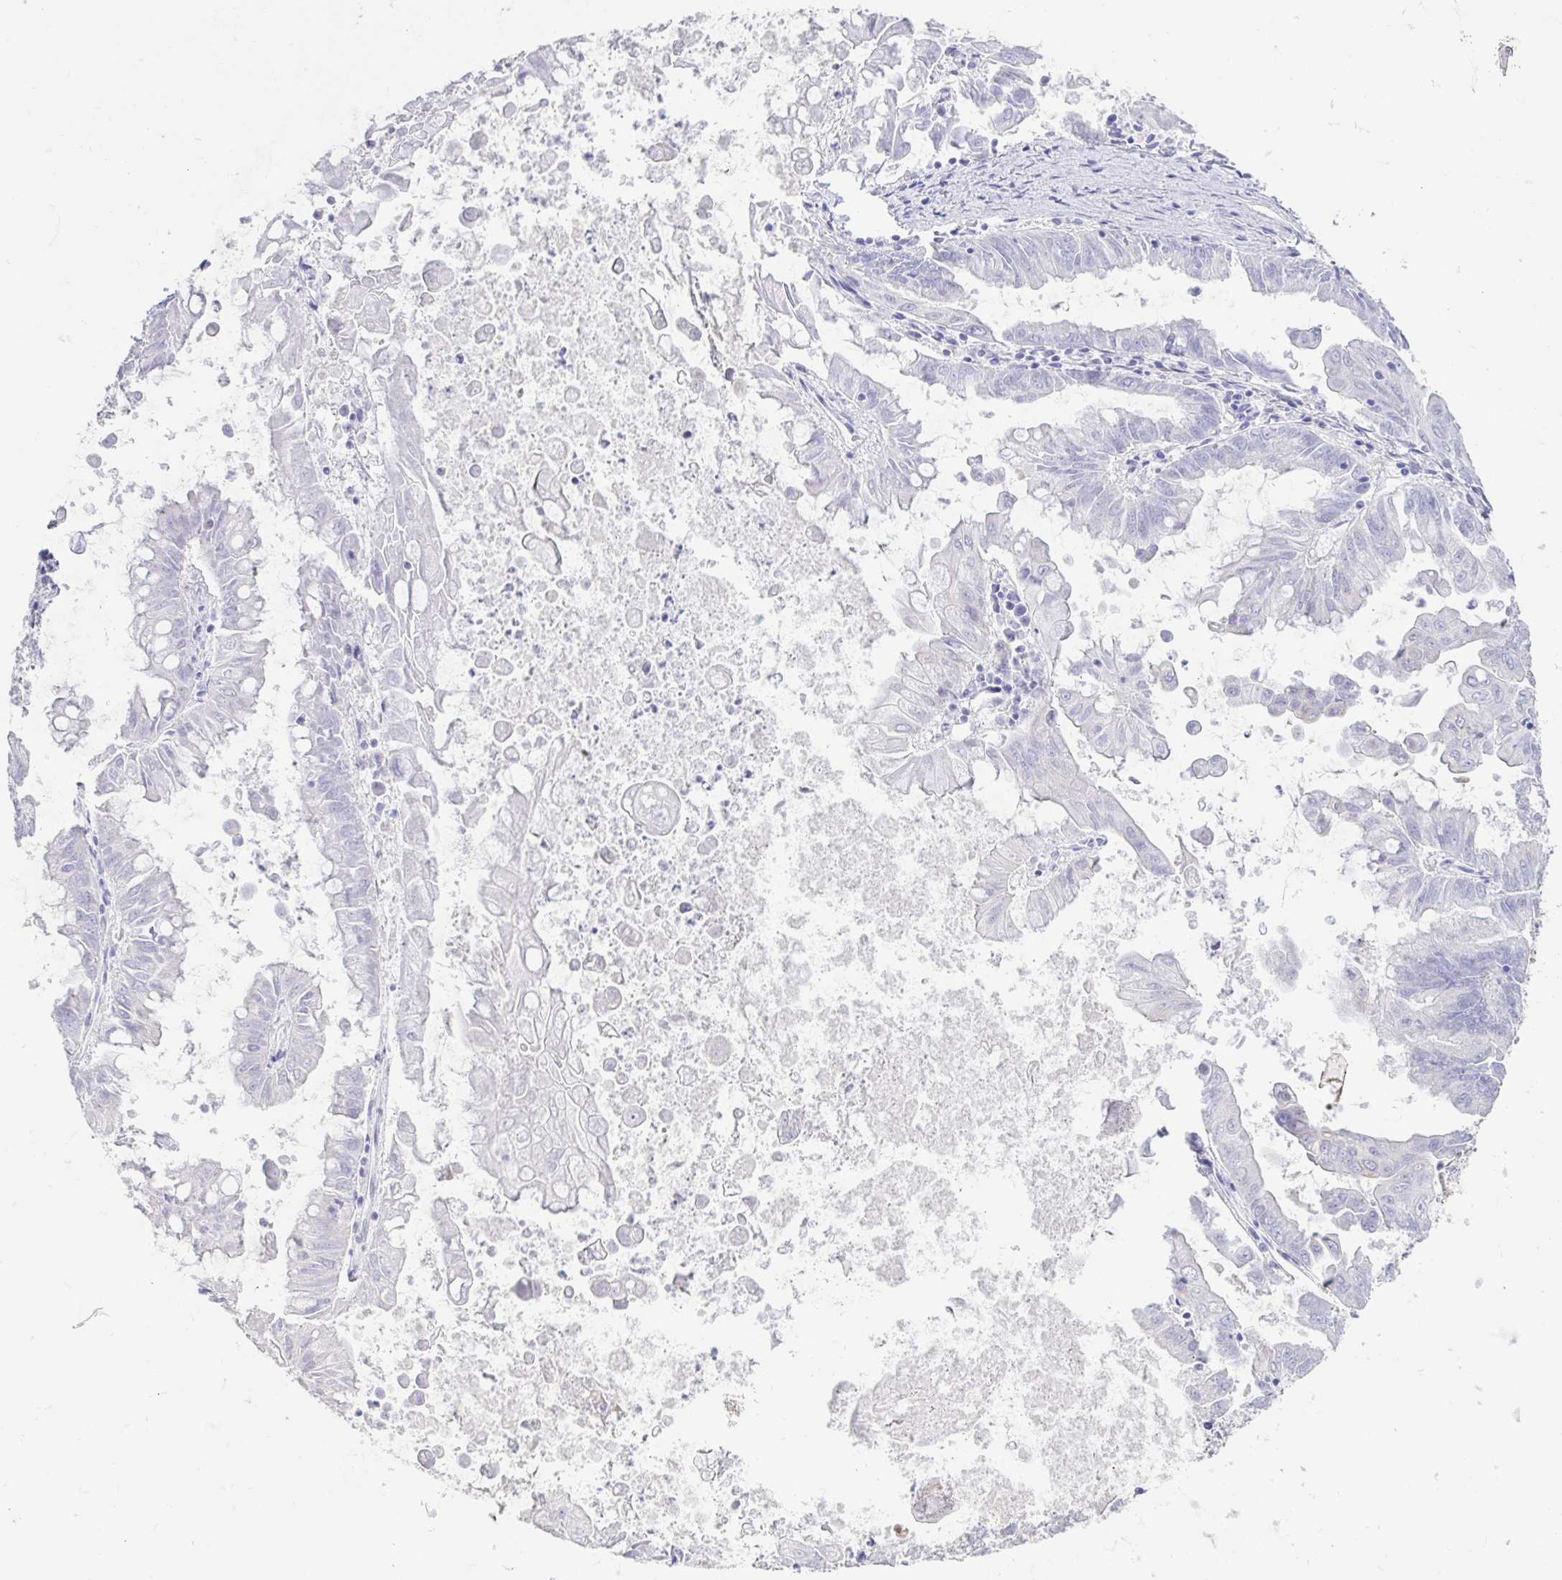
{"staining": {"intensity": "negative", "quantity": "none", "location": "none"}, "tissue": "stomach cancer", "cell_type": "Tumor cells", "image_type": "cancer", "snomed": [{"axis": "morphology", "description": "Adenocarcinoma, NOS"}, {"axis": "topography", "description": "Stomach, upper"}], "caption": "This is a photomicrograph of immunohistochemistry staining of stomach adenocarcinoma, which shows no positivity in tumor cells.", "gene": "FABP3", "patient": {"sex": "male", "age": 80}}